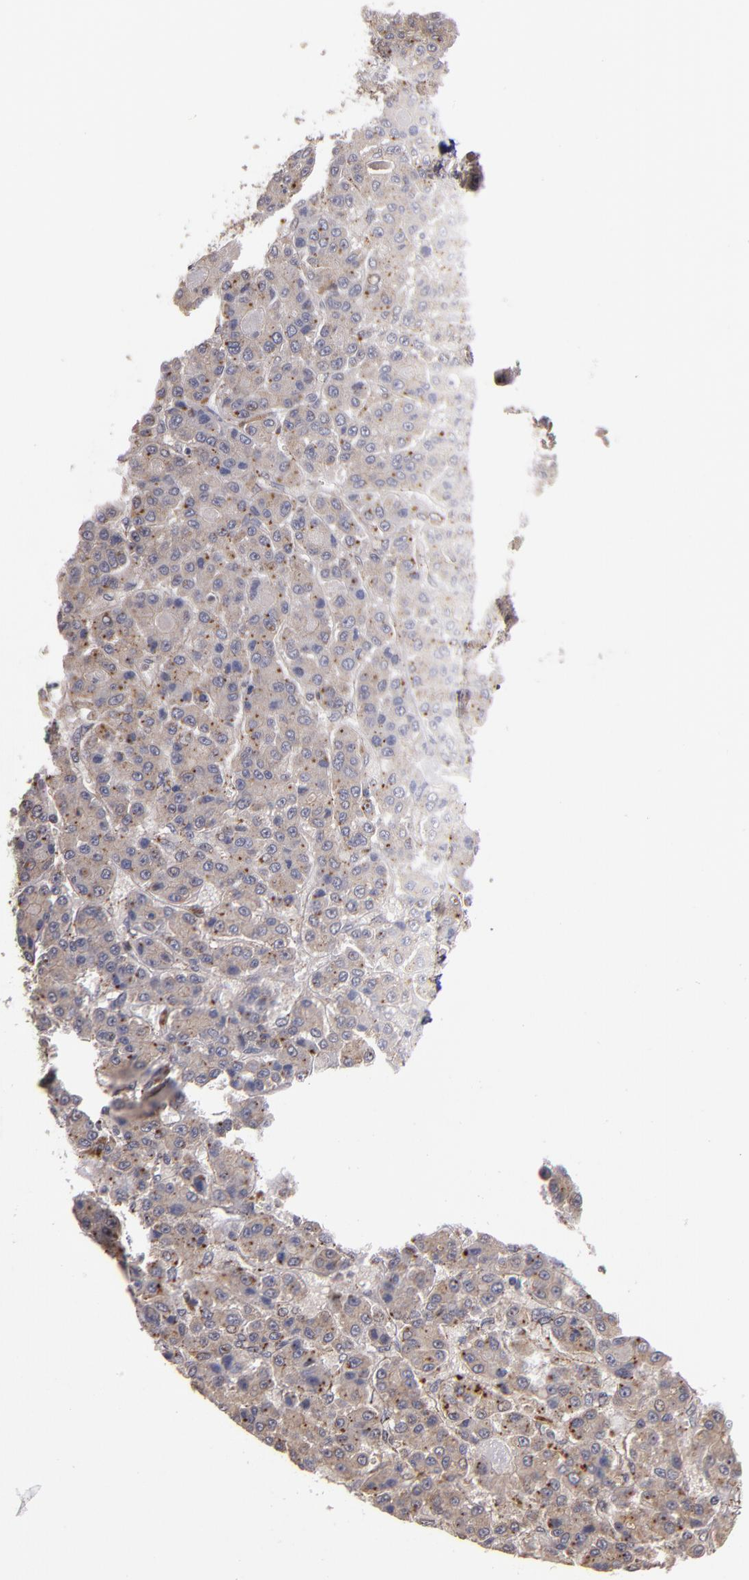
{"staining": {"intensity": "weak", "quantity": ">75%", "location": "cytoplasmic/membranous"}, "tissue": "liver cancer", "cell_type": "Tumor cells", "image_type": "cancer", "snomed": [{"axis": "morphology", "description": "Carcinoma, Hepatocellular, NOS"}, {"axis": "topography", "description": "Liver"}], "caption": "This is an image of immunohistochemistry (IHC) staining of hepatocellular carcinoma (liver), which shows weak positivity in the cytoplasmic/membranous of tumor cells.", "gene": "CTSO", "patient": {"sex": "male", "age": 70}}